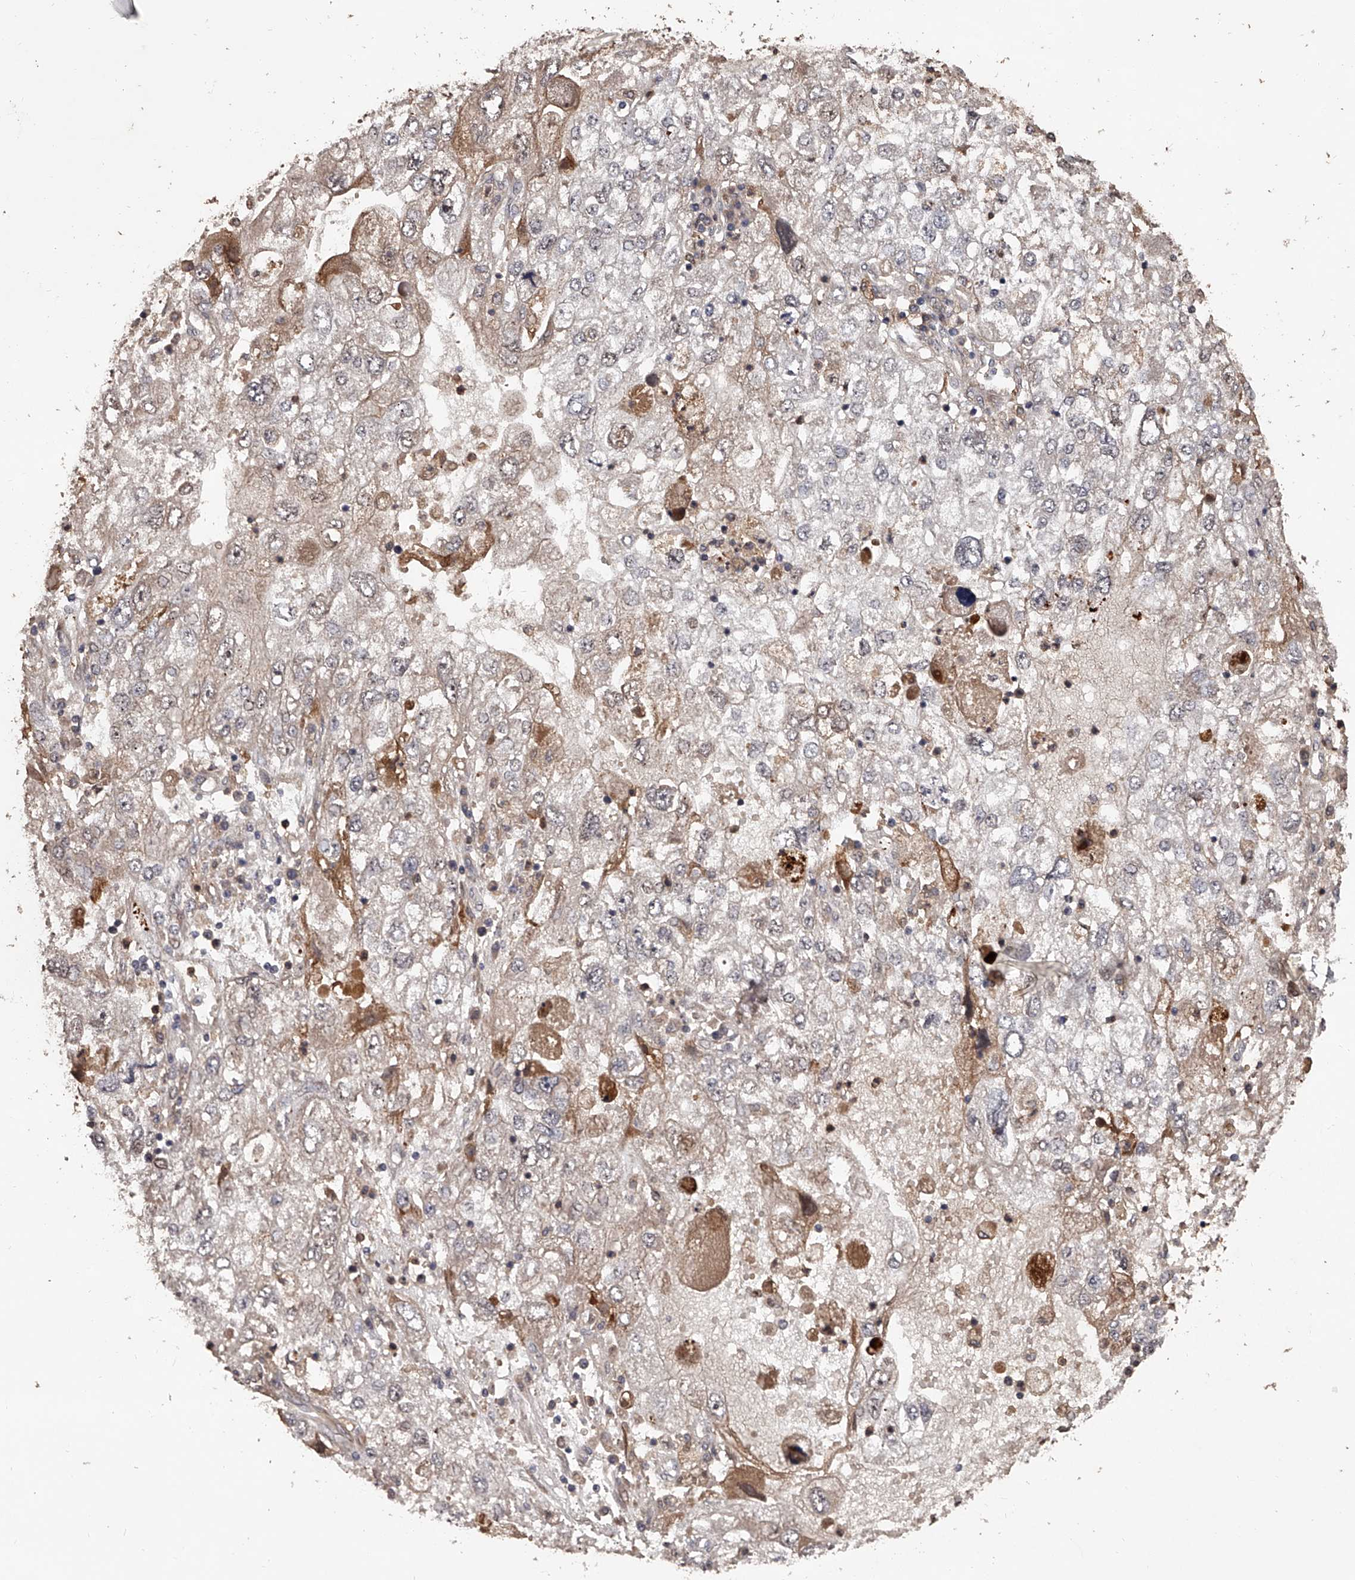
{"staining": {"intensity": "weak", "quantity": "<25%", "location": "cytoplasmic/membranous,nuclear"}, "tissue": "endometrial cancer", "cell_type": "Tumor cells", "image_type": "cancer", "snomed": [{"axis": "morphology", "description": "Adenocarcinoma, NOS"}, {"axis": "topography", "description": "Endometrium"}], "caption": "A high-resolution micrograph shows IHC staining of endometrial cancer, which demonstrates no significant expression in tumor cells.", "gene": "URGCP", "patient": {"sex": "female", "age": 49}}